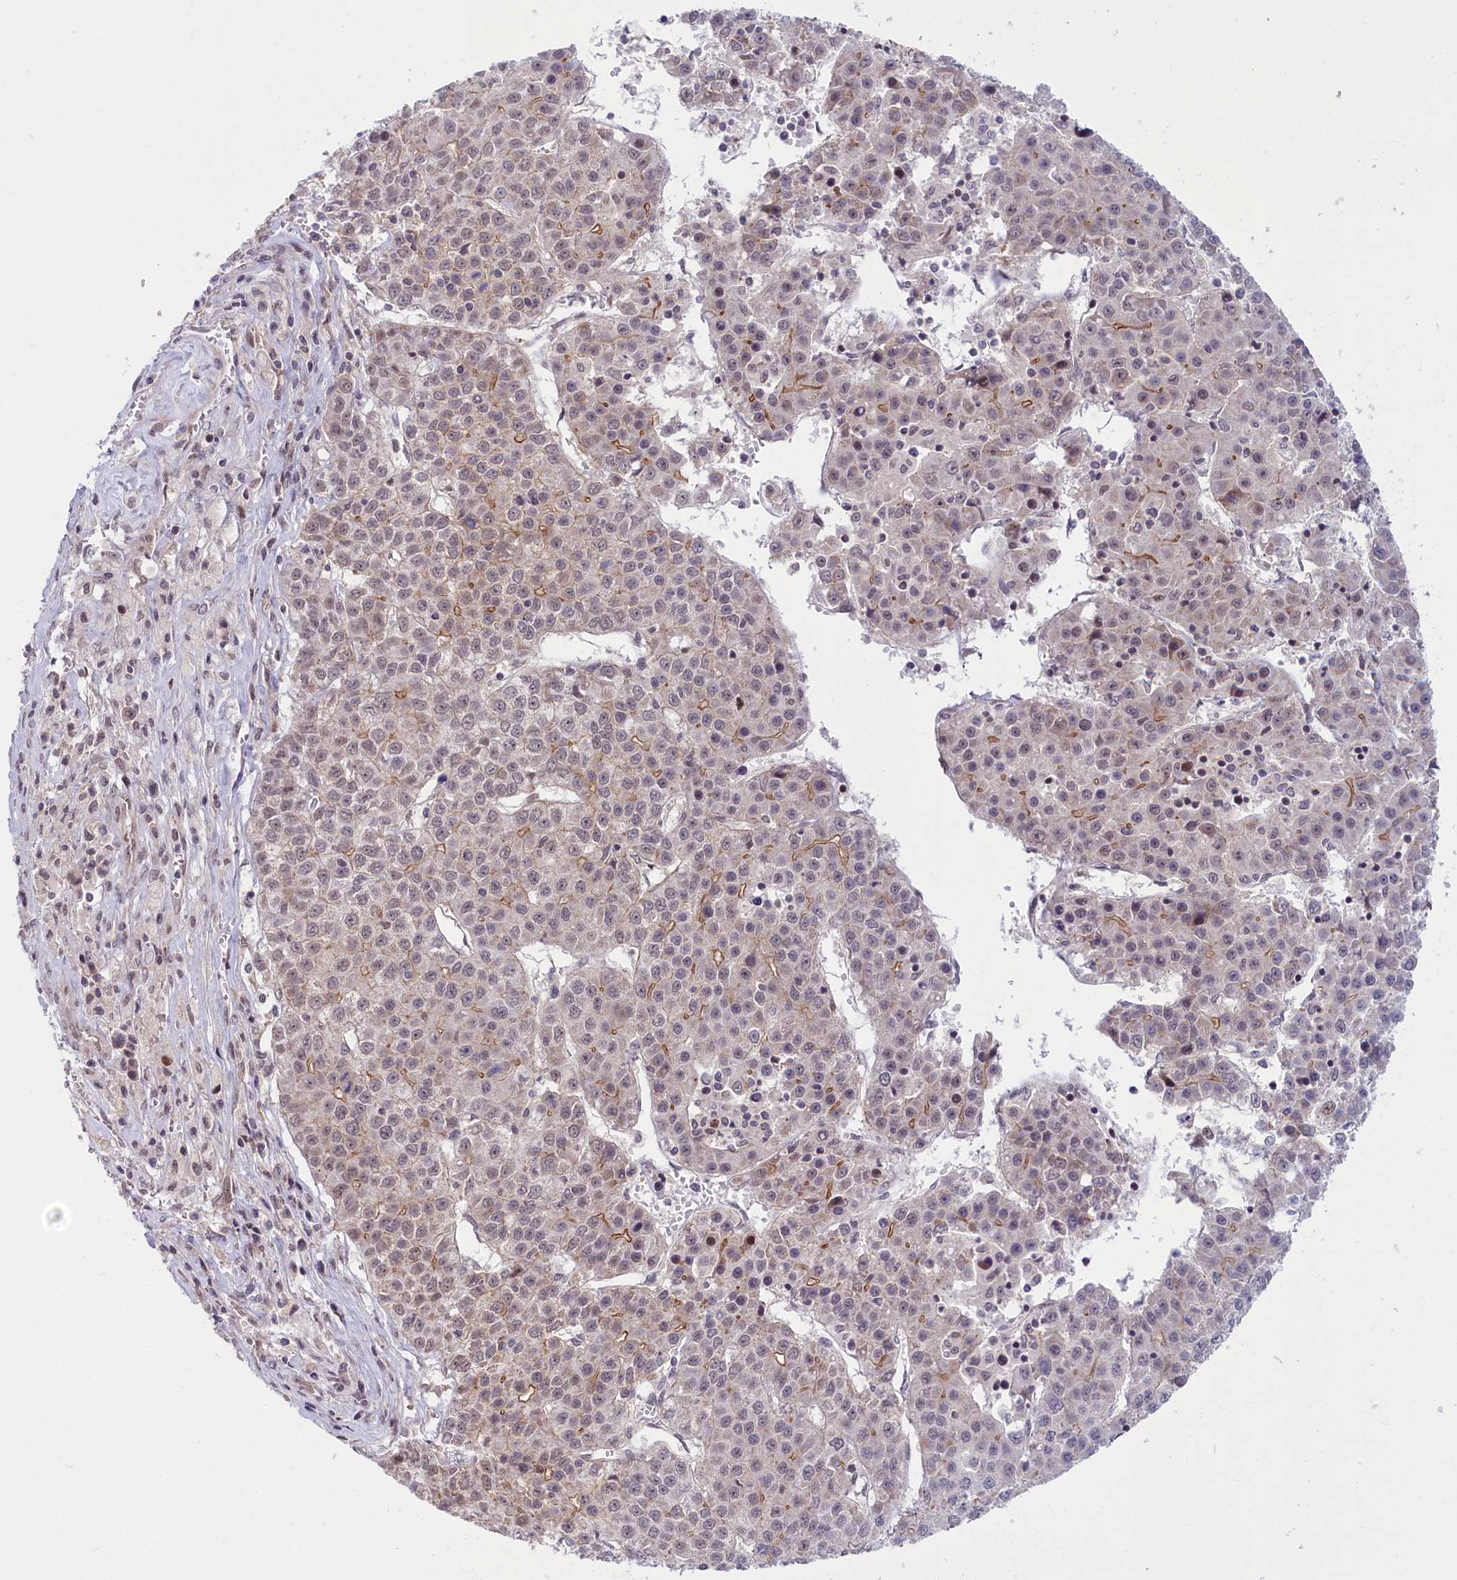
{"staining": {"intensity": "moderate", "quantity": "25%-75%", "location": "cytoplasmic/membranous"}, "tissue": "liver cancer", "cell_type": "Tumor cells", "image_type": "cancer", "snomed": [{"axis": "morphology", "description": "Carcinoma, Hepatocellular, NOS"}, {"axis": "topography", "description": "Liver"}], "caption": "Liver hepatocellular carcinoma stained with DAB IHC shows medium levels of moderate cytoplasmic/membranous expression in approximately 25%-75% of tumor cells.", "gene": "CCL23", "patient": {"sex": "female", "age": 53}}